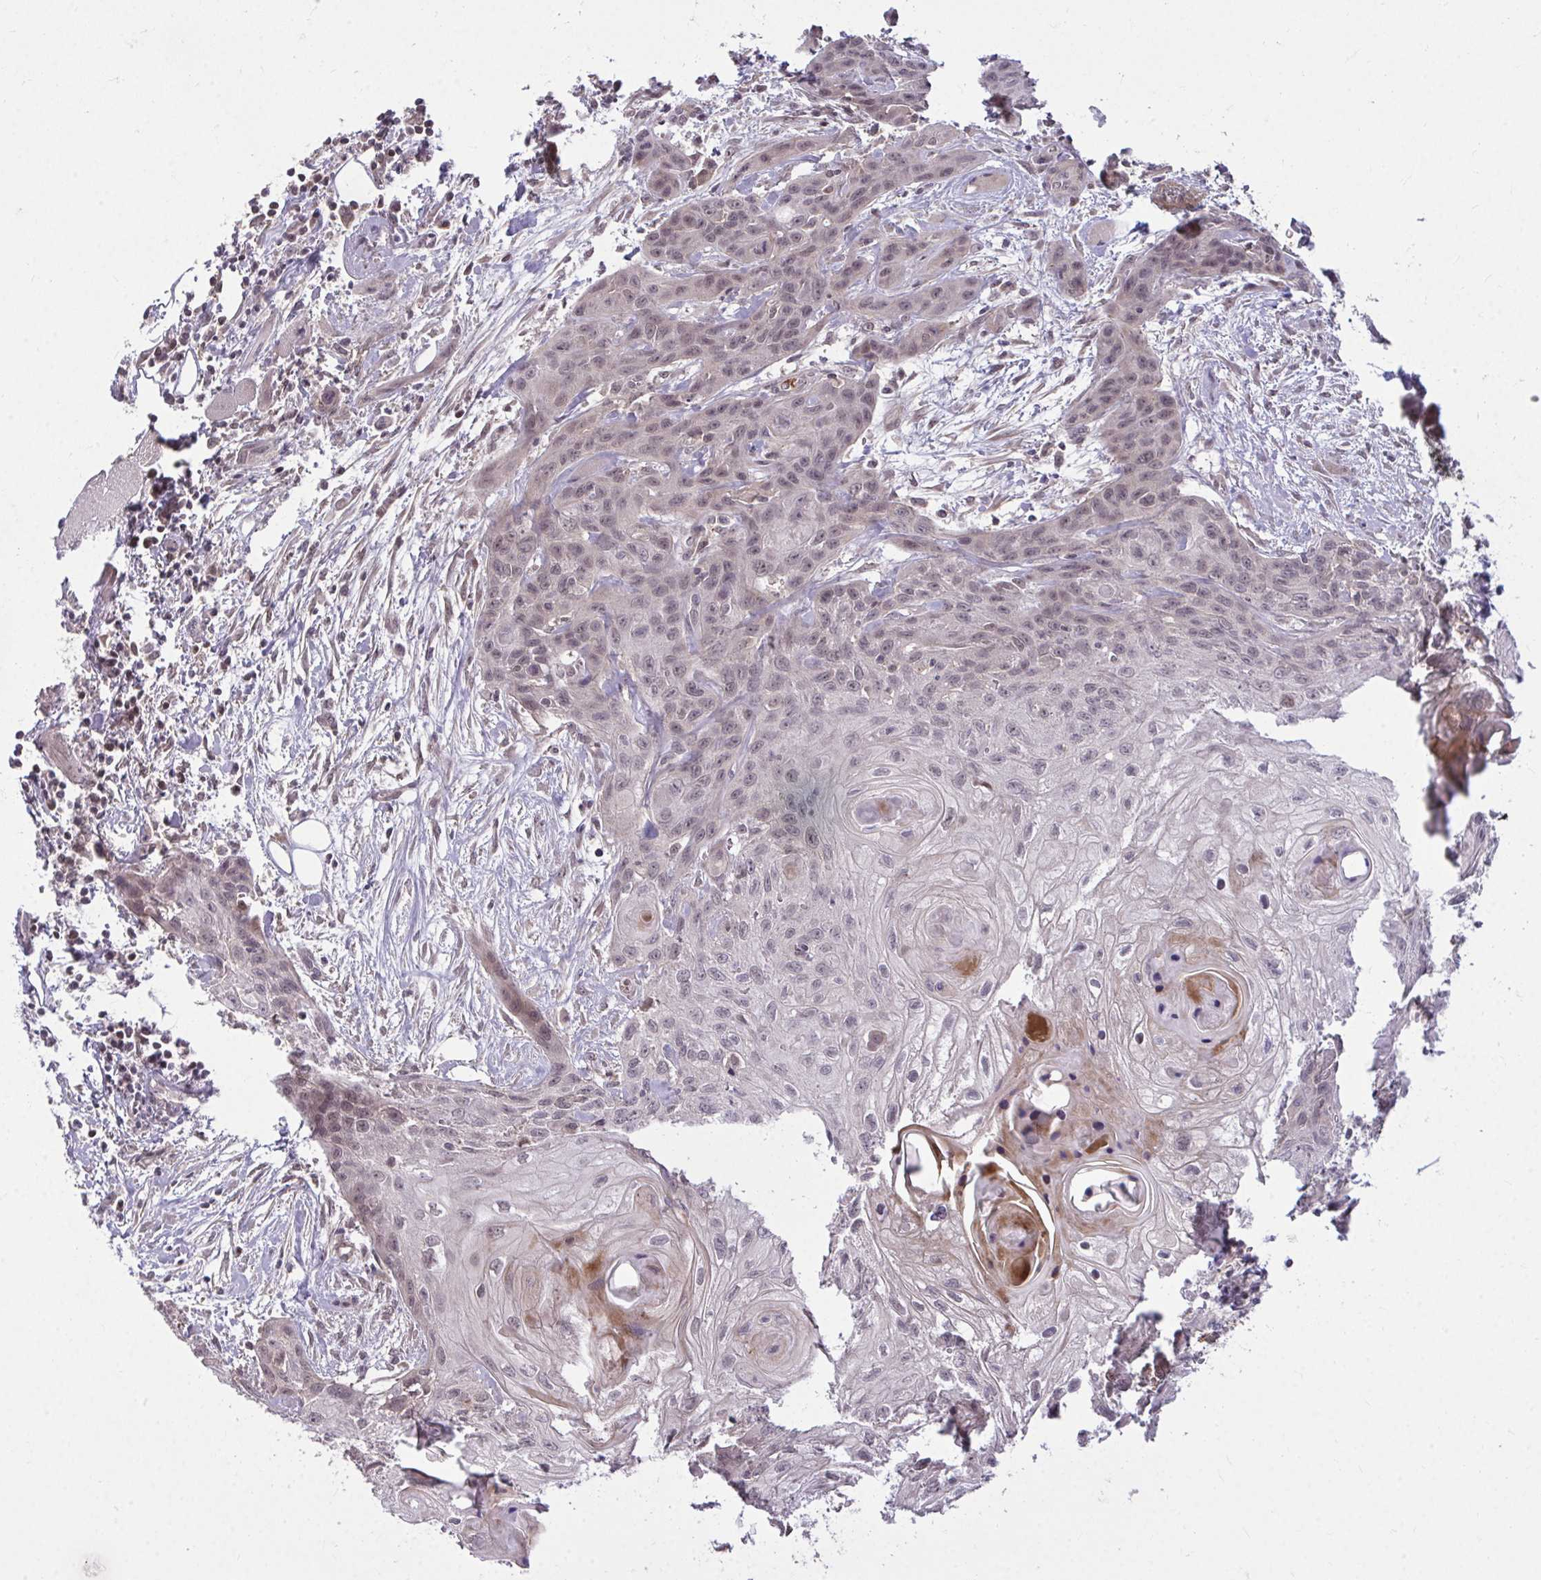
{"staining": {"intensity": "moderate", "quantity": ">75%", "location": "nuclear"}, "tissue": "head and neck cancer", "cell_type": "Tumor cells", "image_type": "cancer", "snomed": [{"axis": "morphology", "description": "Squamous cell carcinoma, NOS"}, {"axis": "topography", "description": "Oral tissue"}, {"axis": "topography", "description": "Head-Neck"}], "caption": "A medium amount of moderate nuclear expression is present in about >75% of tumor cells in head and neck squamous cell carcinoma tissue.", "gene": "ZSCAN9", "patient": {"sex": "male", "age": 58}}